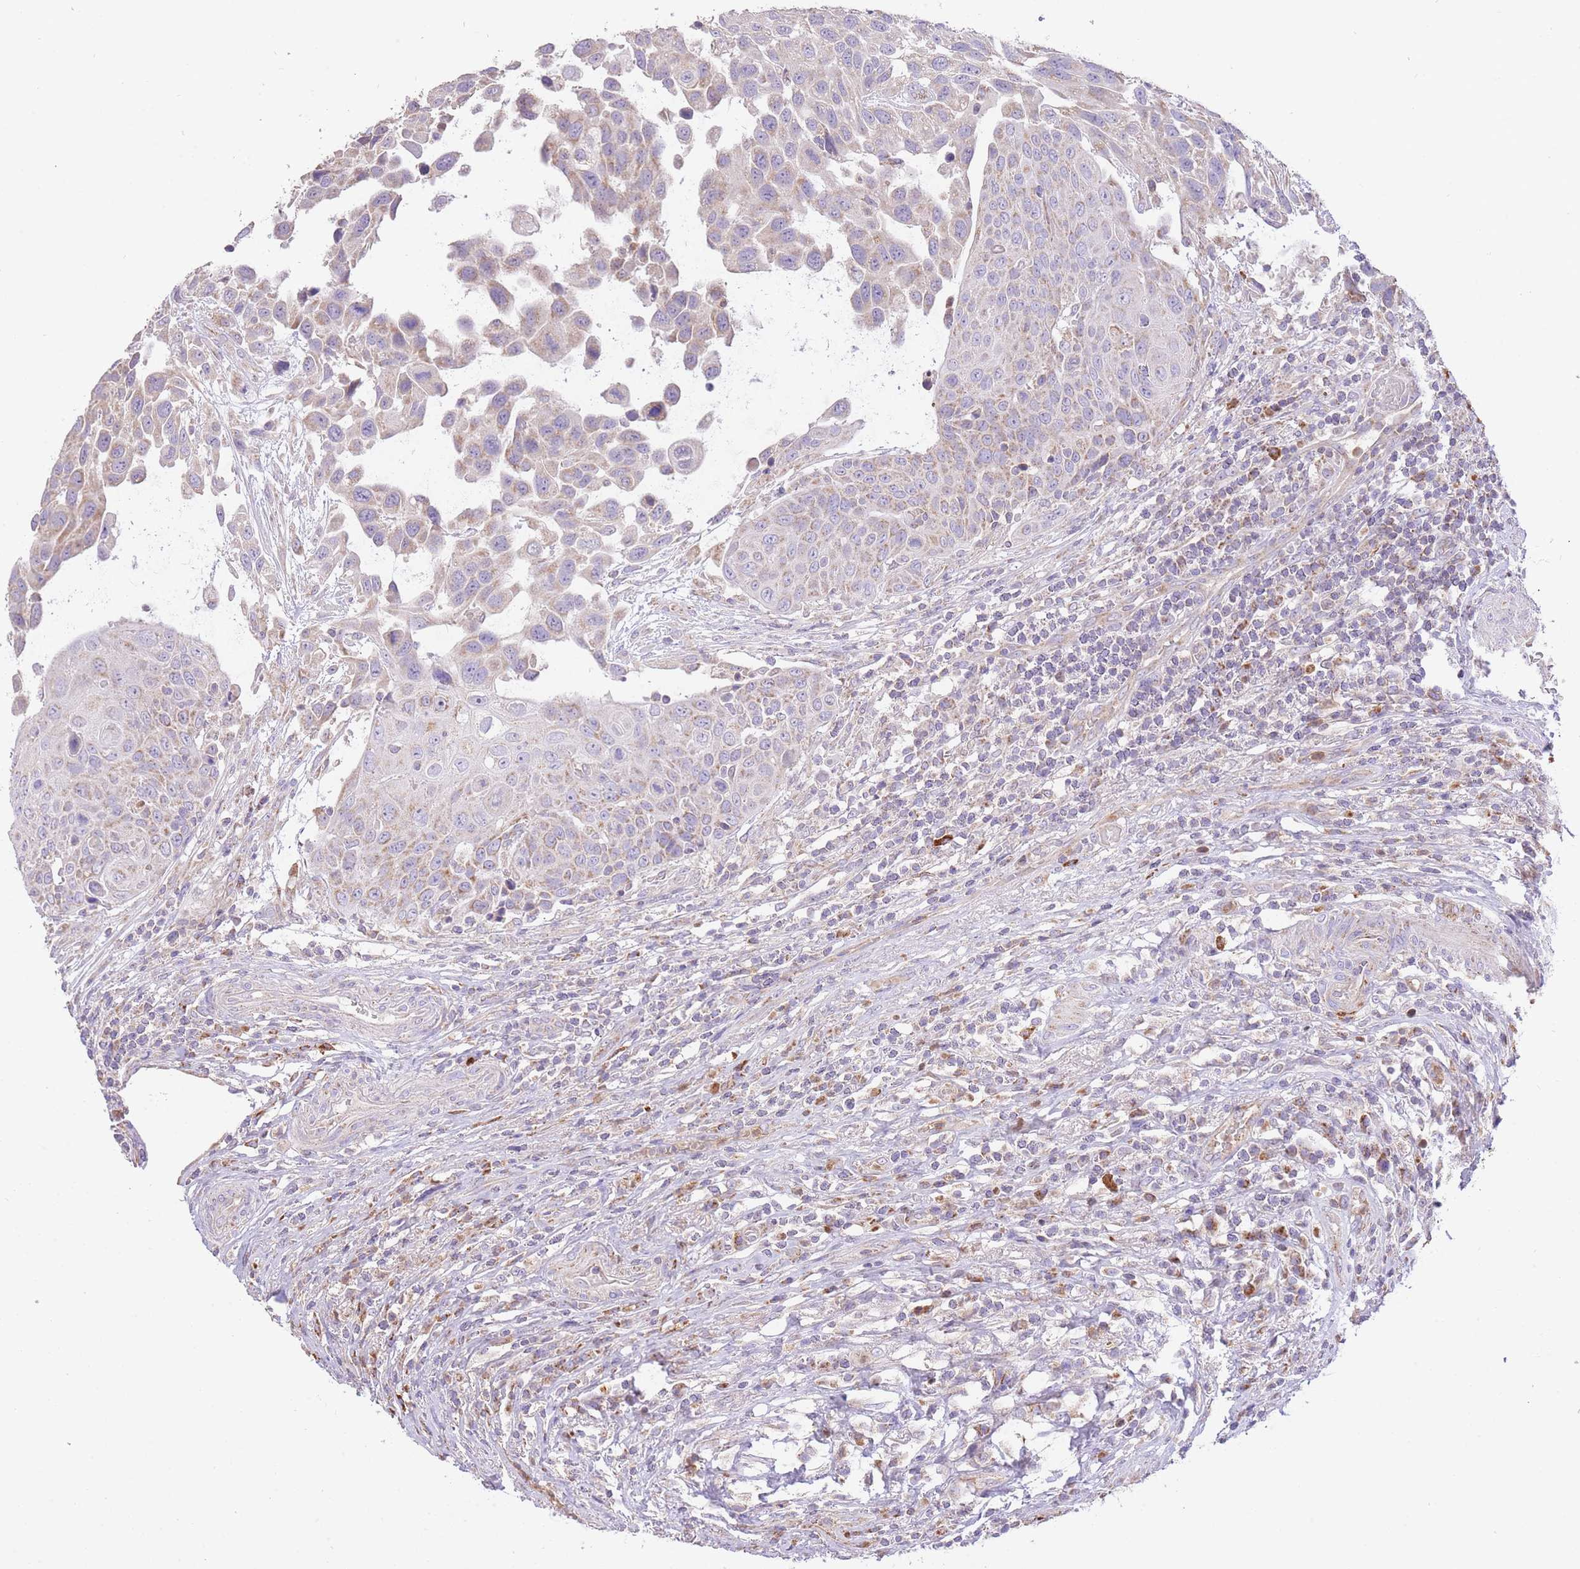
{"staining": {"intensity": "weak", "quantity": "25%-75%", "location": "cytoplasmic/membranous"}, "tissue": "urothelial cancer", "cell_type": "Tumor cells", "image_type": "cancer", "snomed": [{"axis": "morphology", "description": "Urothelial carcinoma, High grade"}, {"axis": "topography", "description": "Urinary bladder"}], "caption": "Brown immunohistochemical staining in human urothelial carcinoma (high-grade) reveals weak cytoplasmic/membranous positivity in about 25%-75% of tumor cells.", "gene": "PREP", "patient": {"sex": "female", "age": 70}}